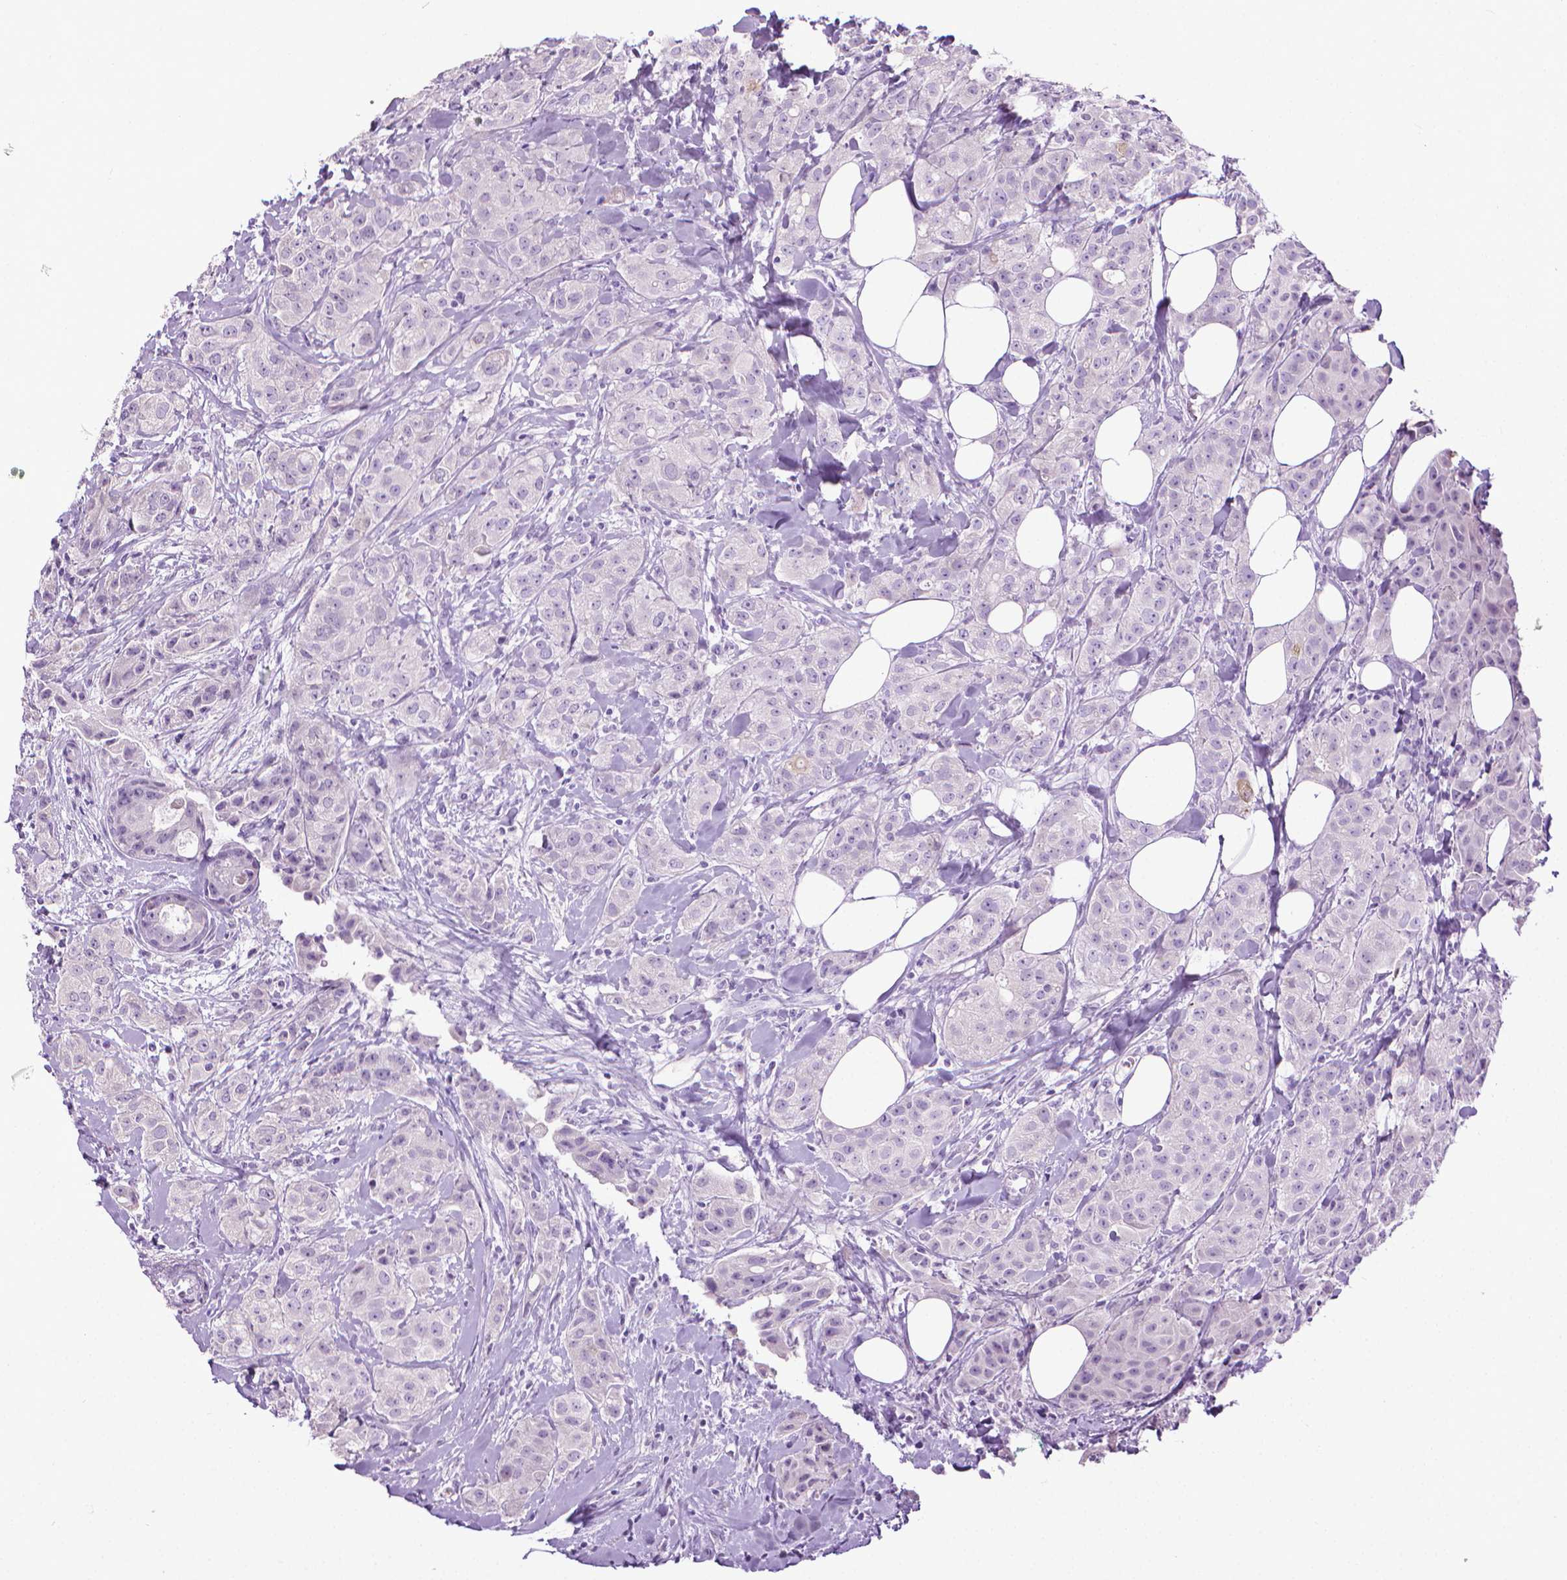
{"staining": {"intensity": "negative", "quantity": "none", "location": "none"}, "tissue": "breast cancer", "cell_type": "Tumor cells", "image_type": "cancer", "snomed": [{"axis": "morphology", "description": "Duct carcinoma"}, {"axis": "topography", "description": "Breast"}], "caption": "The micrograph shows no staining of tumor cells in infiltrating ductal carcinoma (breast).", "gene": "DNAI7", "patient": {"sex": "female", "age": 43}}